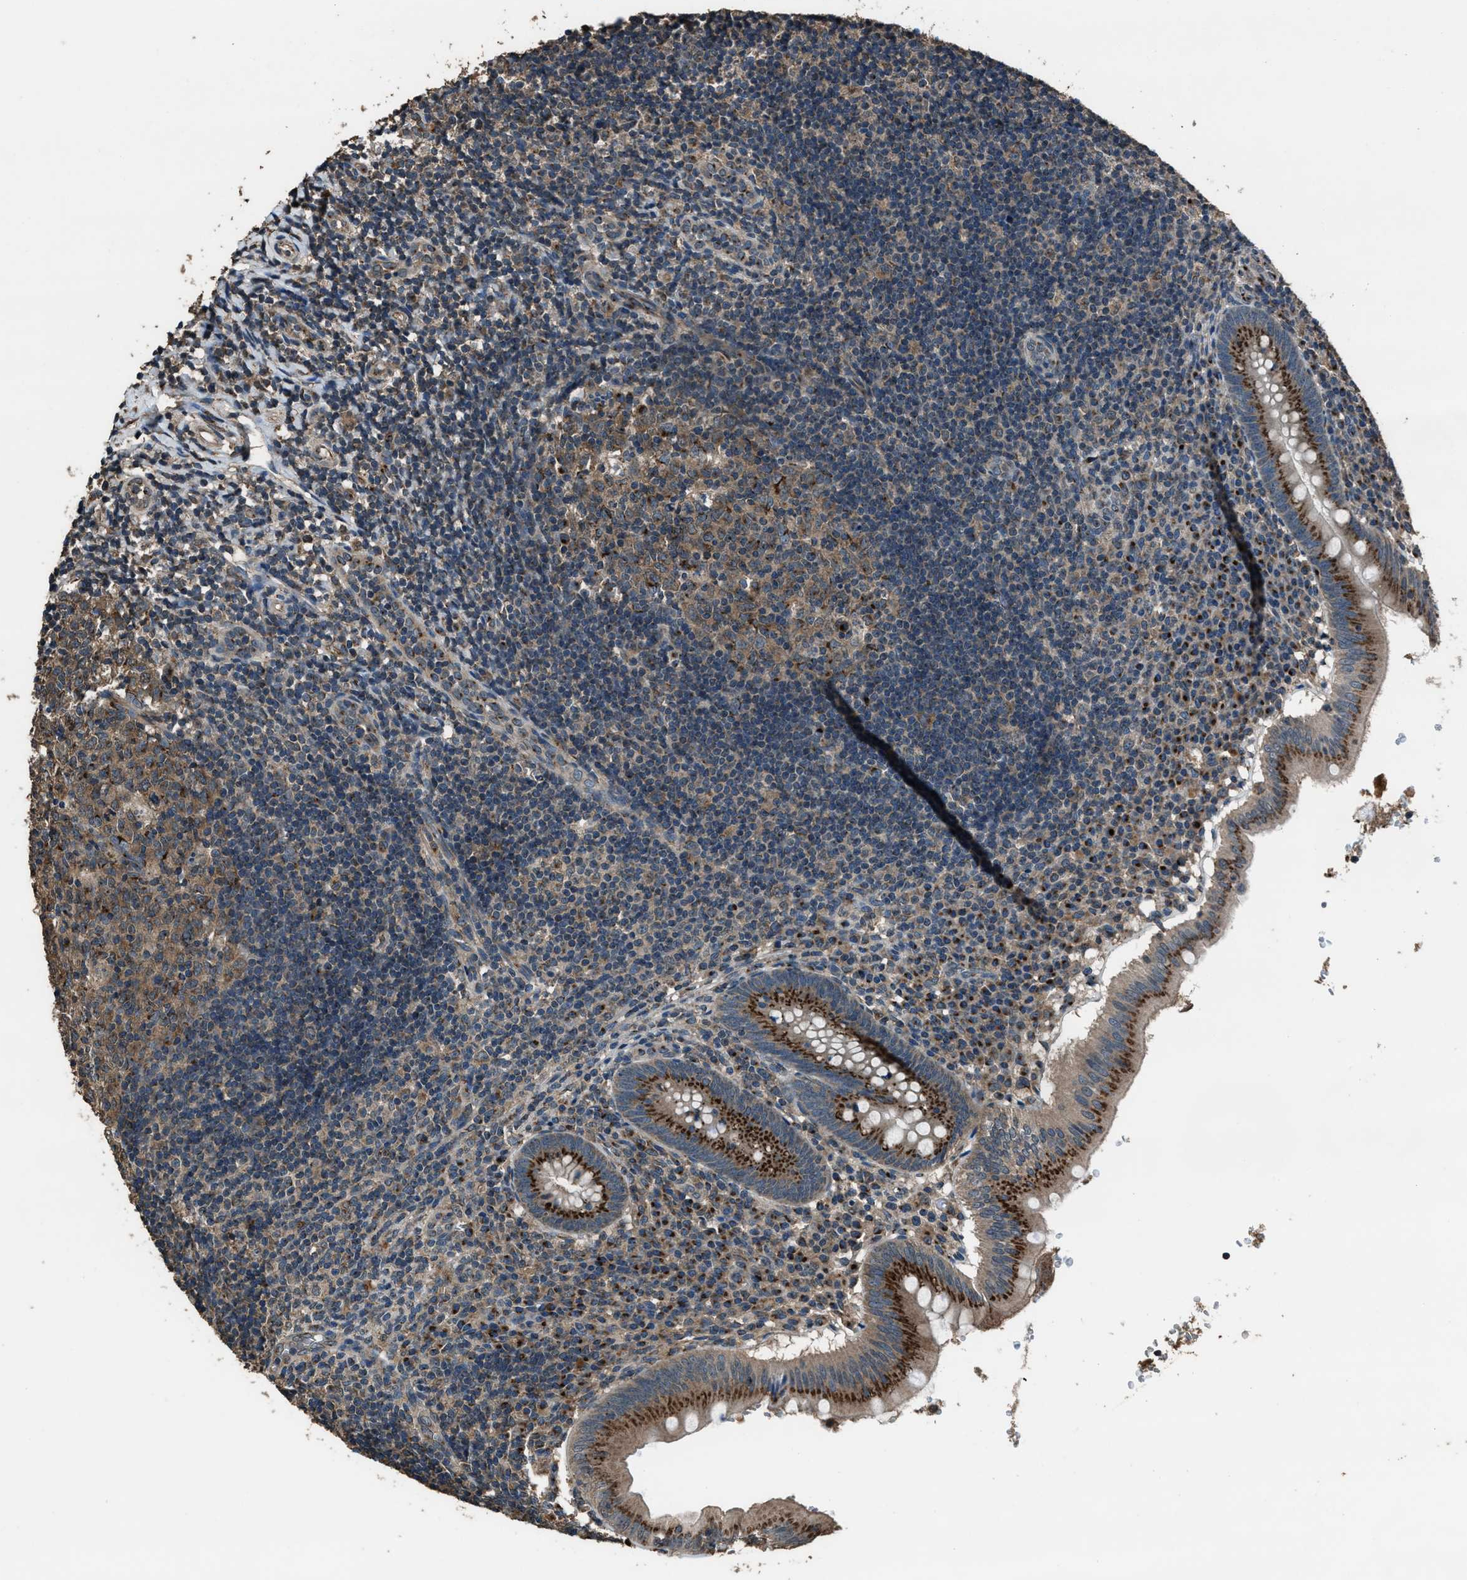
{"staining": {"intensity": "strong", "quantity": ">75%", "location": "cytoplasmic/membranous"}, "tissue": "appendix", "cell_type": "Glandular cells", "image_type": "normal", "snomed": [{"axis": "morphology", "description": "Normal tissue, NOS"}, {"axis": "topography", "description": "Appendix"}], "caption": "The micrograph displays staining of benign appendix, revealing strong cytoplasmic/membranous protein expression (brown color) within glandular cells. (Stains: DAB in brown, nuclei in blue, Microscopy: brightfield microscopy at high magnification).", "gene": "SLC38A10", "patient": {"sex": "male", "age": 8}}